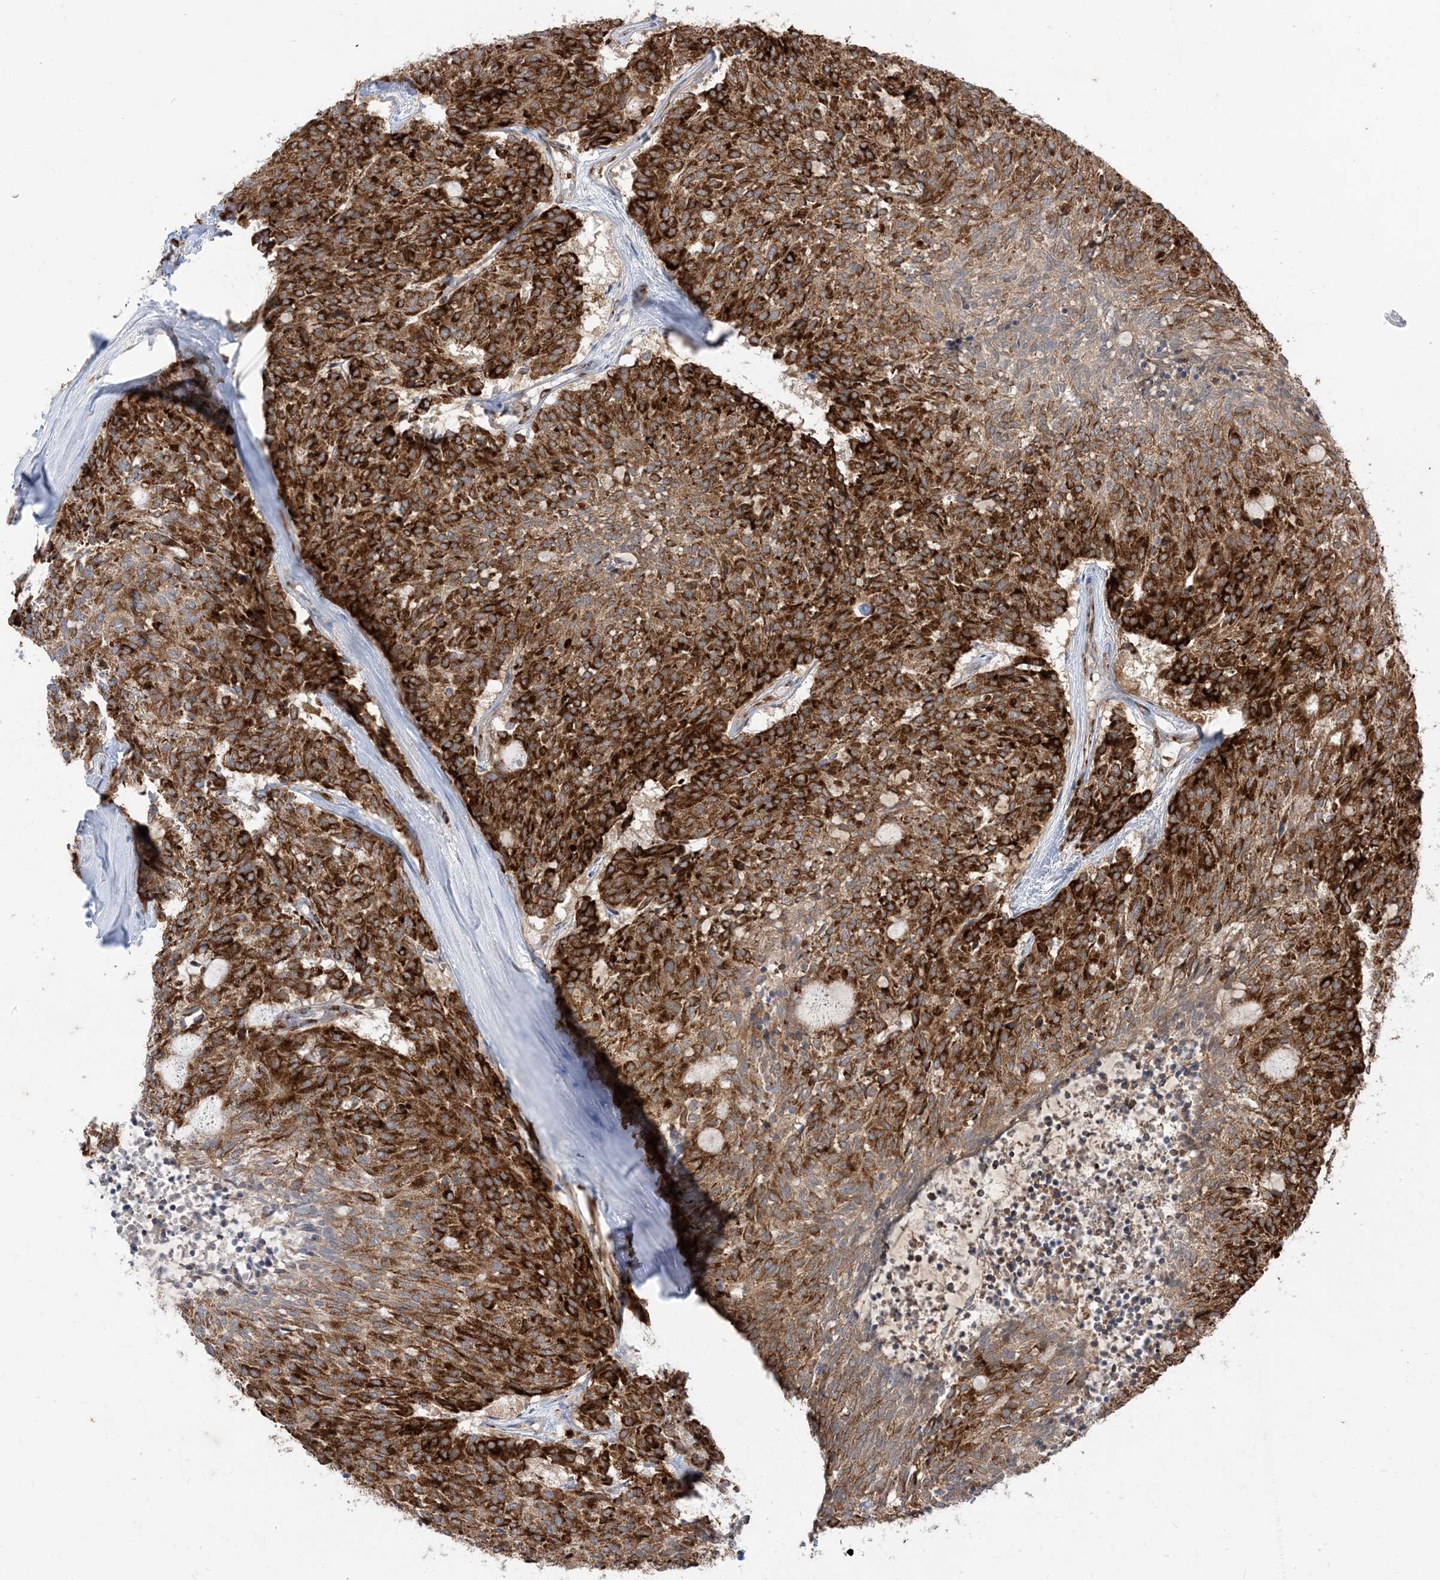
{"staining": {"intensity": "strong", "quantity": ">75%", "location": "cytoplasmic/membranous"}, "tissue": "carcinoid", "cell_type": "Tumor cells", "image_type": "cancer", "snomed": [{"axis": "morphology", "description": "Carcinoid, malignant, NOS"}, {"axis": "topography", "description": "Pancreas"}], "caption": "Protein expression analysis of carcinoid displays strong cytoplasmic/membranous positivity in about >75% of tumor cells. The staining was performed using DAB (3,3'-diaminobenzidine) to visualize the protein expression in brown, while the nuclei were stained in blue with hematoxylin (Magnification: 20x).", "gene": "RIN1", "patient": {"sex": "female", "age": 54}}